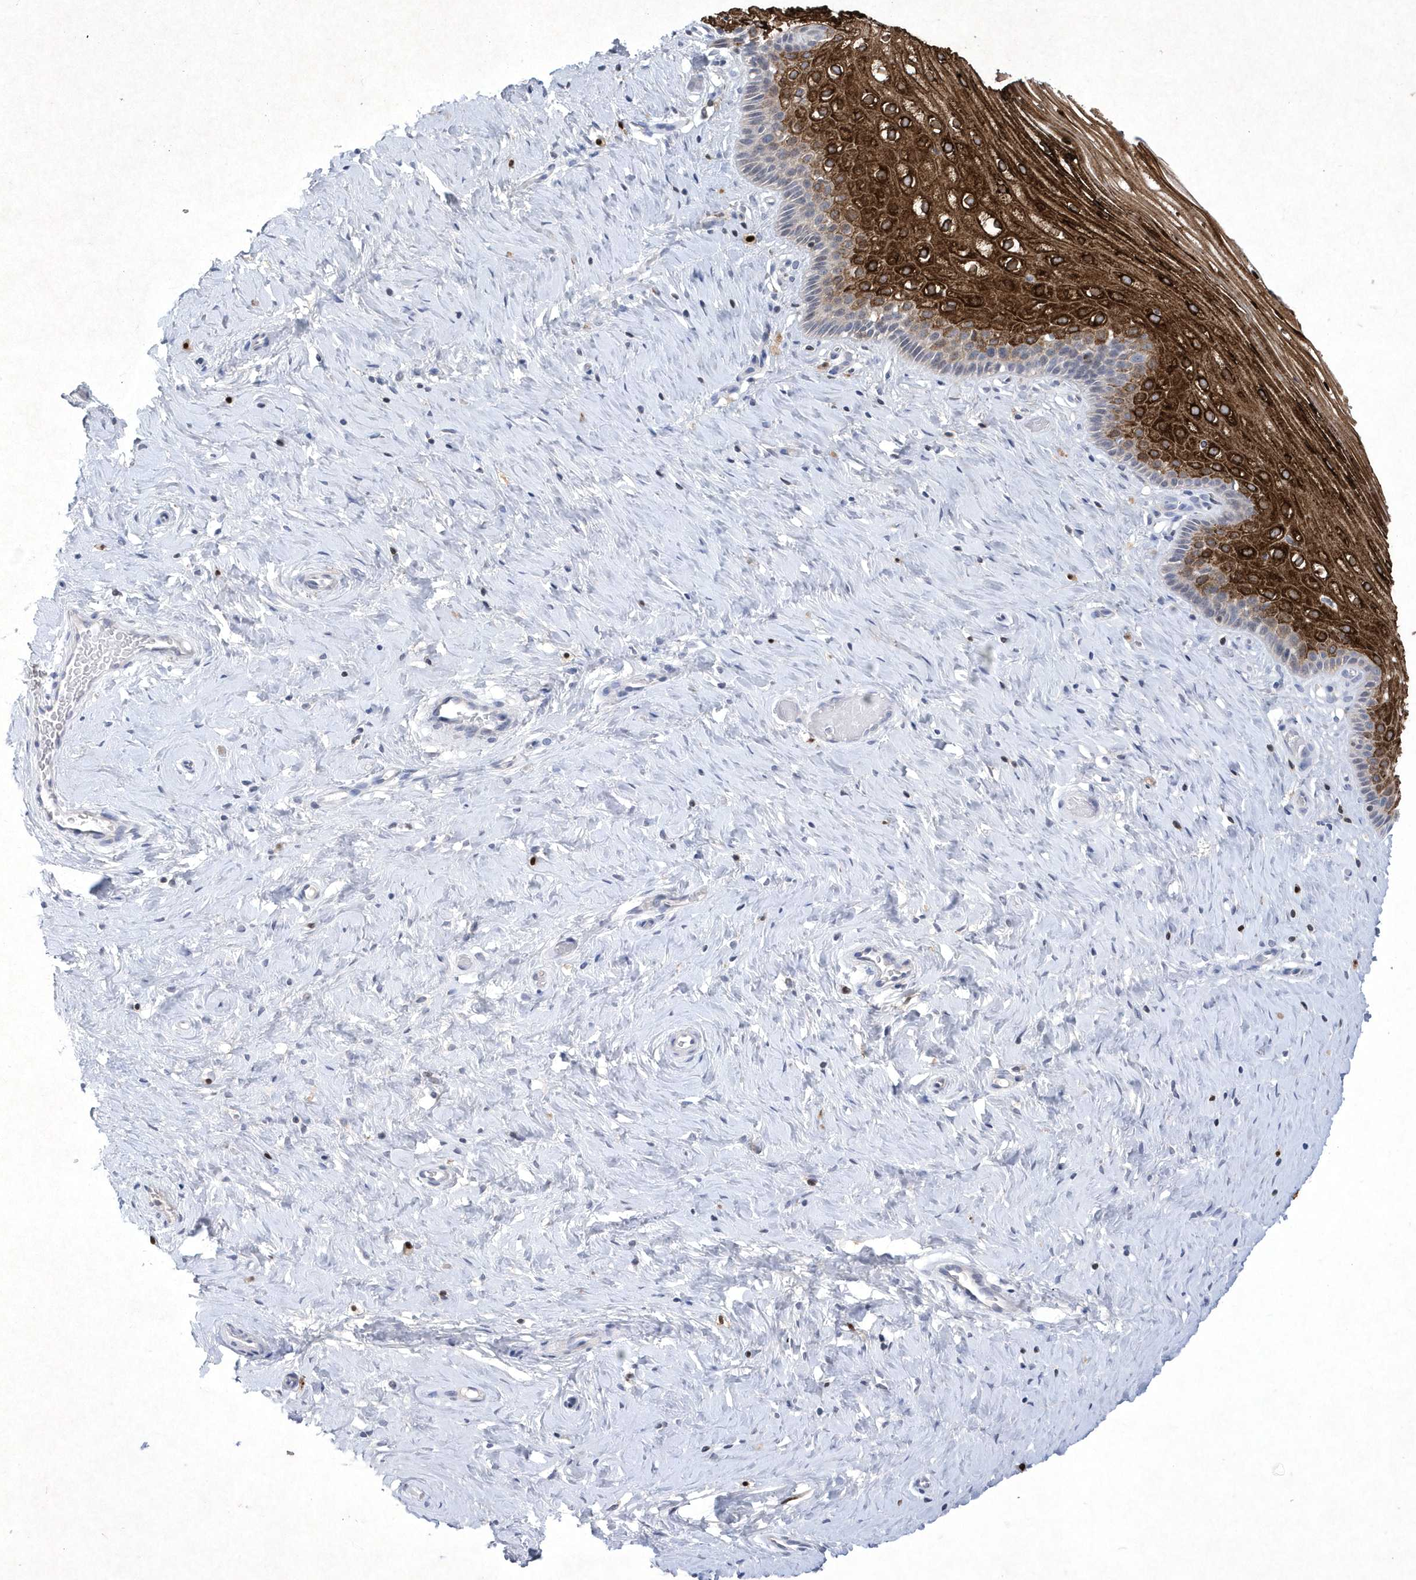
{"staining": {"intensity": "negative", "quantity": "none", "location": "none"}, "tissue": "cervix", "cell_type": "Glandular cells", "image_type": "normal", "snomed": [{"axis": "morphology", "description": "Normal tissue, NOS"}, {"axis": "topography", "description": "Cervix"}], "caption": "This micrograph is of normal cervix stained with immunohistochemistry to label a protein in brown with the nuclei are counter-stained blue. There is no positivity in glandular cells. Nuclei are stained in blue.", "gene": "BHLHA15", "patient": {"sex": "female", "age": 33}}